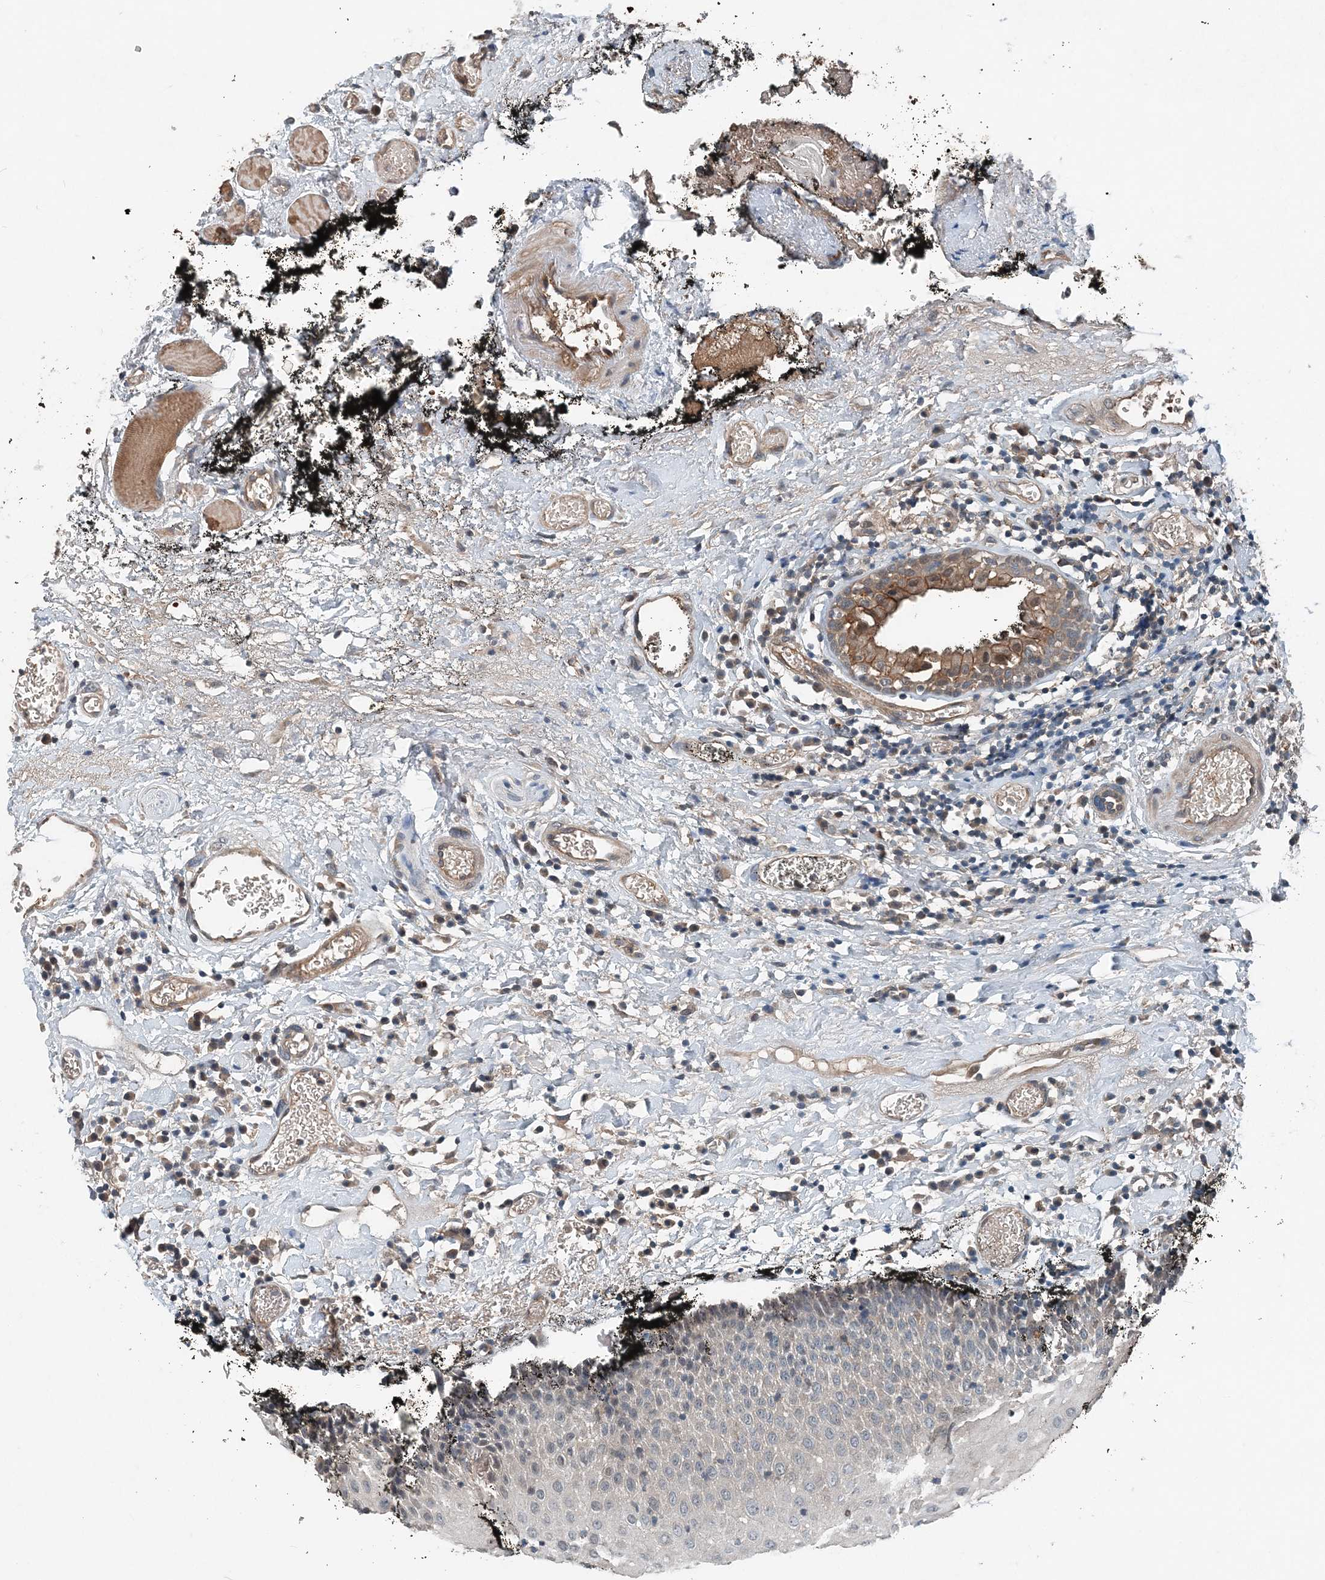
{"staining": {"intensity": "weak", "quantity": "<25%", "location": "cytoplasmic/membranous"}, "tissue": "oral mucosa", "cell_type": "Squamous epithelial cells", "image_type": "normal", "snomed": [{"axis": "morphology", "description": "Normal tissue, NOS"}, {"axis": "topography", "description": "Oral tissue"}], "caption": "This is a image of immunohistochemistry staining of normal oral mucosa, which shows no staining in squamous epithelial cells. Nuclei are stained in blue.", "gene": "SMPD3", "patient": {"sex": "male", "age": 74}}